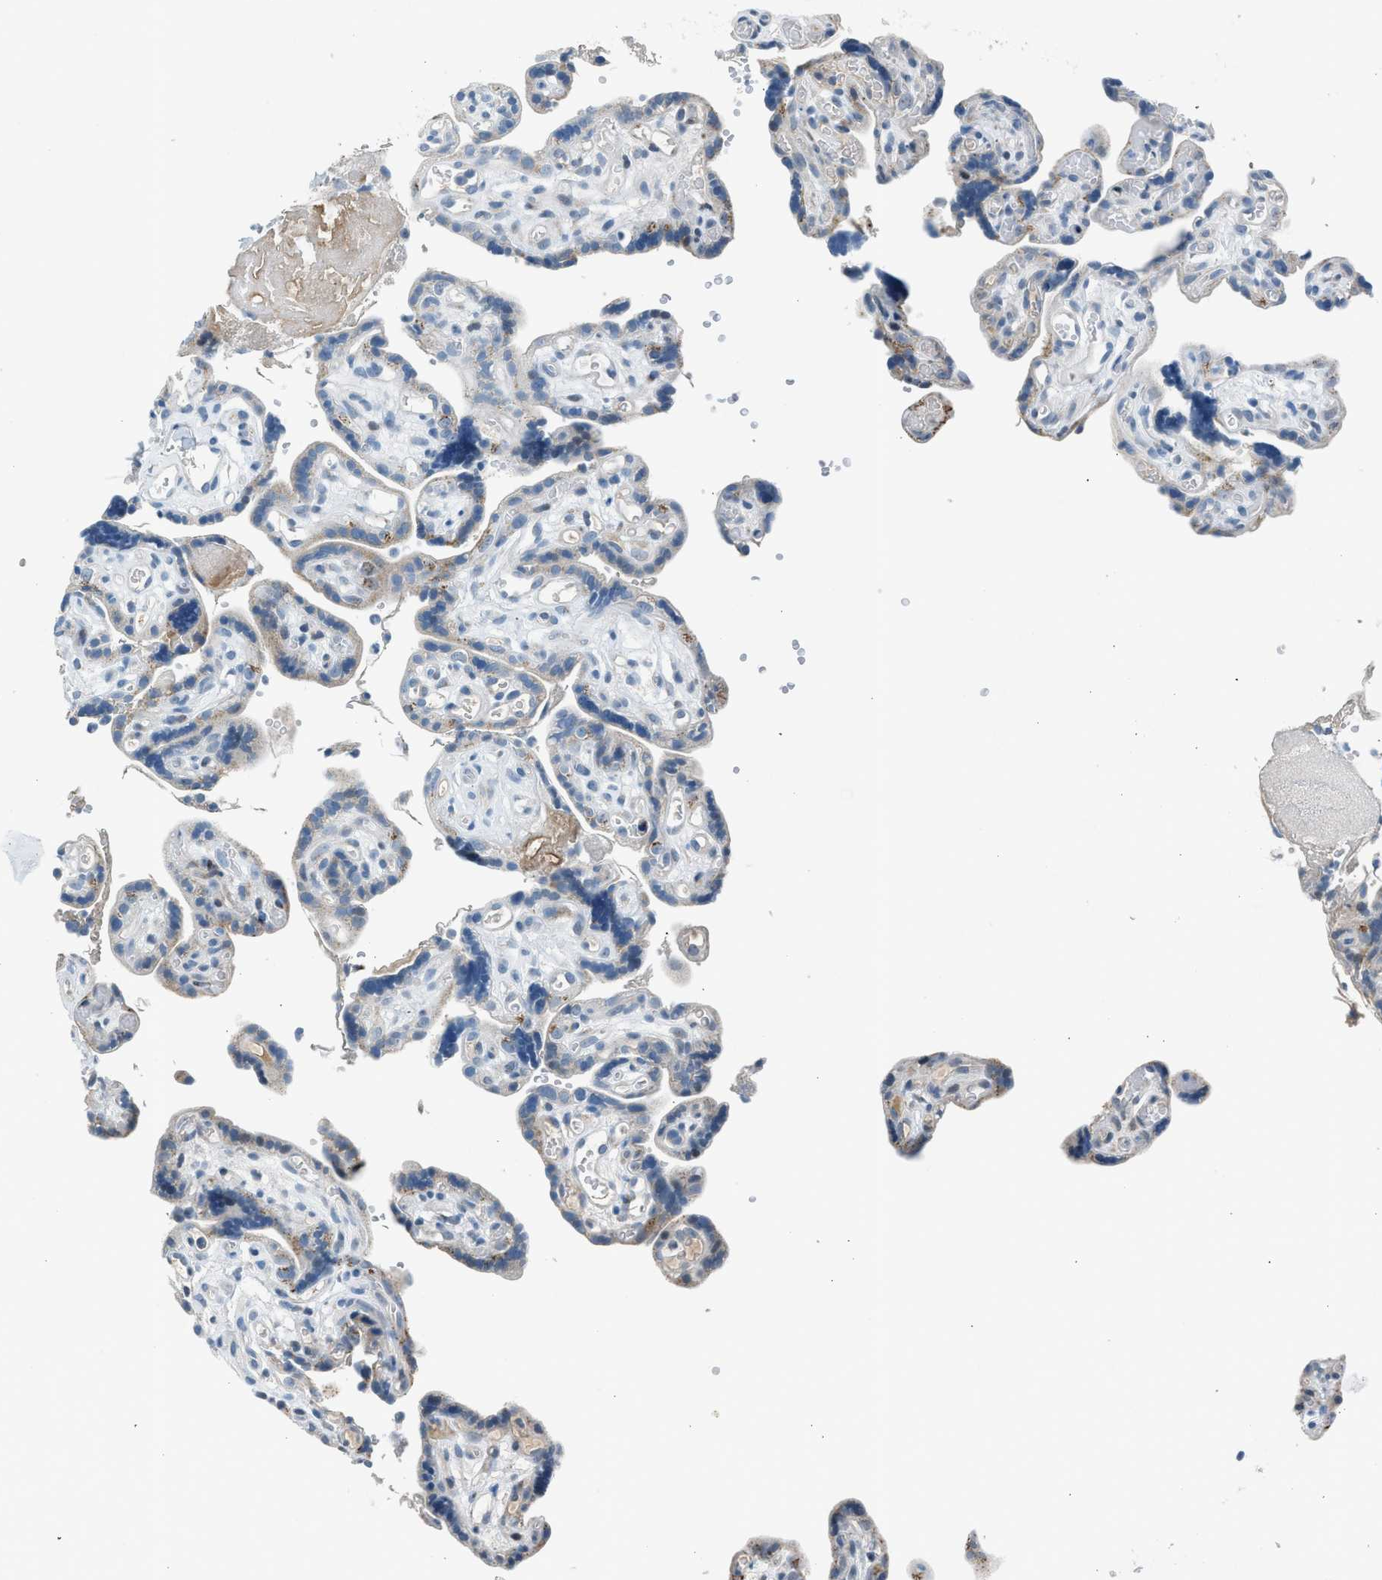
{"staining": {"intensity": "weak", "quantity": "<25%", "location": "cytoplasmic/membranous"}, "tissue": "placenta", "cell_type": "Decidual cells", "image_type": "normal", "snomed": [{"axis": "morphology", "description": "Normal tissue, NOS"}, {"axis": "topography", "description": "Placenta"}], "caption": "Immunohistochemical staining of benign placenta displays no significant expression in decidual cells.", "gene": "RNF41", "patient": {"sex": "female", "age": 30}}